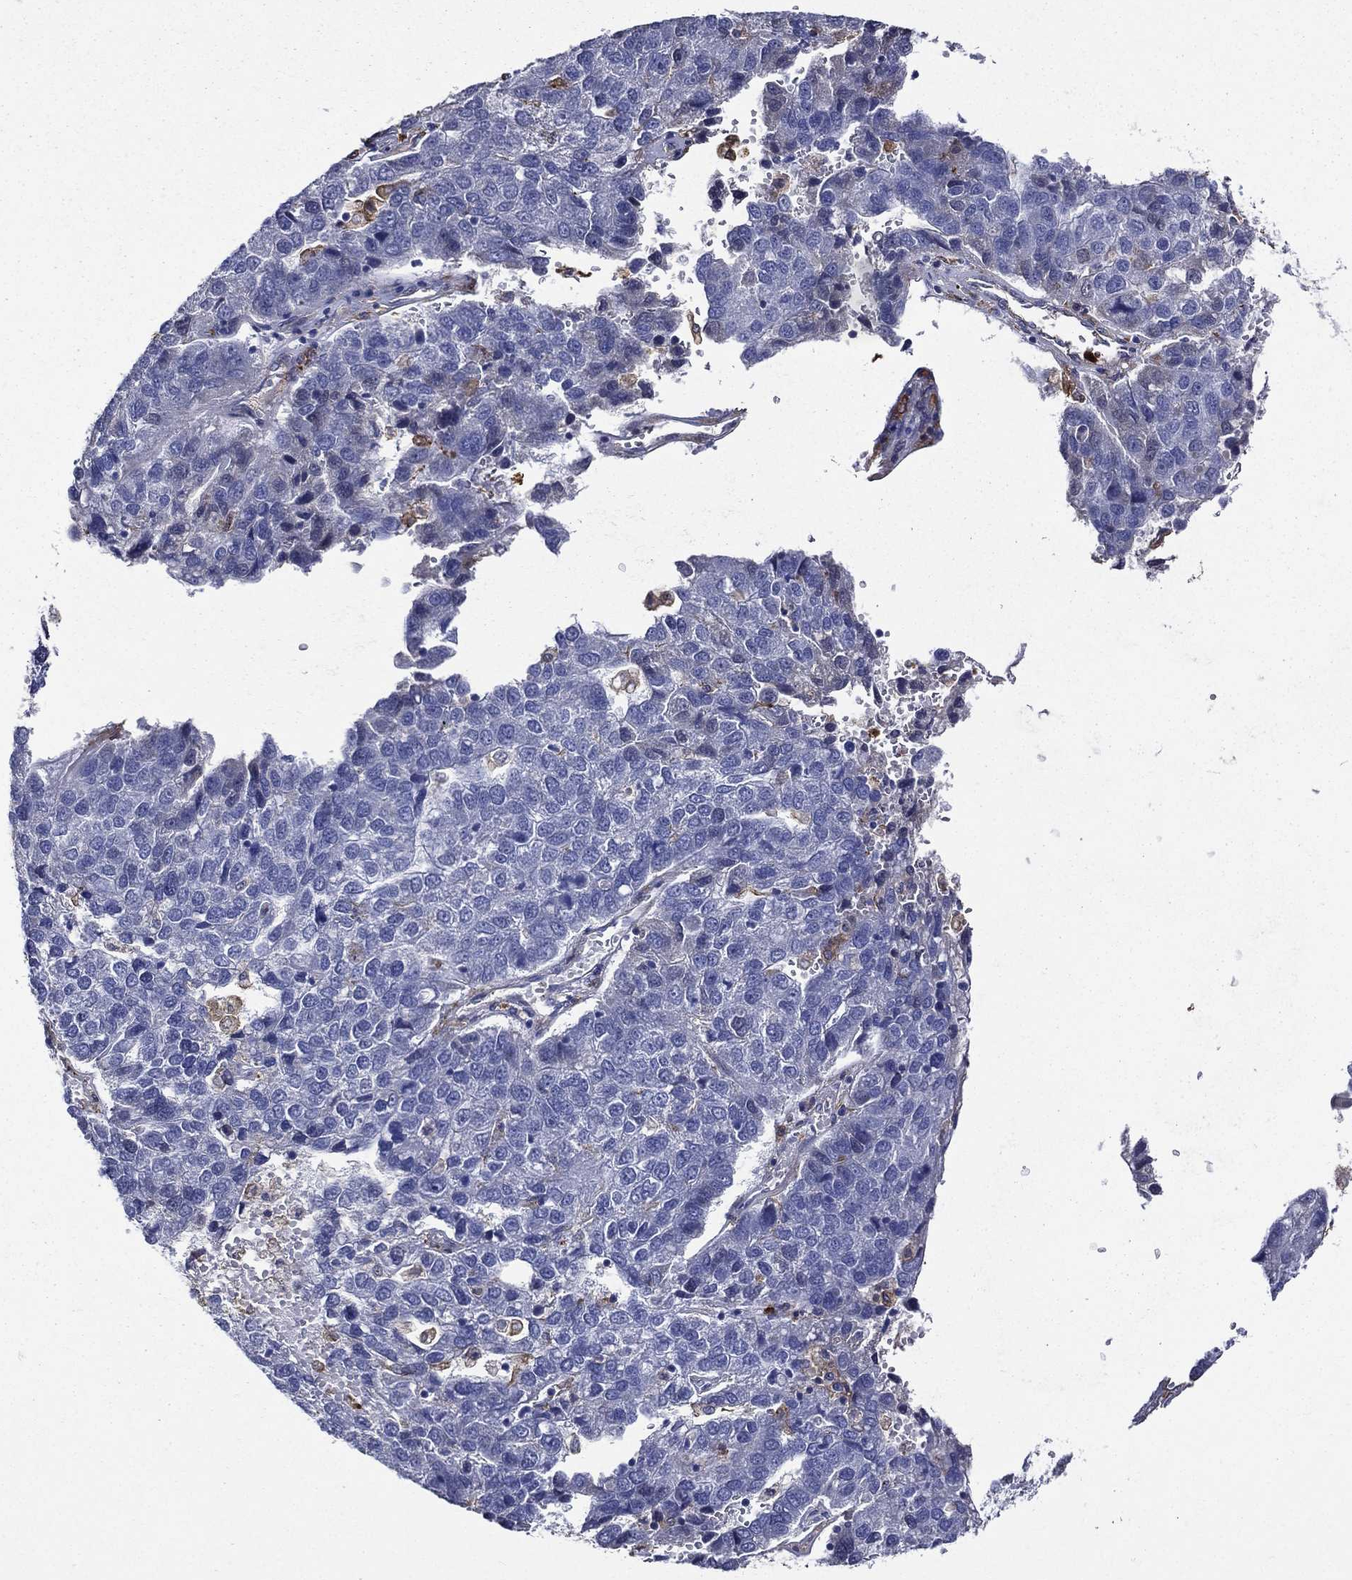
{"staining": {"intensity": "negative", "quantity": "none", "location": "none"}, "tissue": "pancreatic cancer", "cell_type": "Tumor cells", "image_type": "cancer", "snomed": [{"axis": "morphology", "description": "Adenocarcinoma, NOS"}, {"axis": "topography", "description": "Pancreas"}], "caption": "IHC image of pancreatic cancer (adenocarcinoma) stained for a protein (brown), which demonstrates no positivity in tumor cells.", "gene": "GPR171", "patient": {"sex": "female", "age": 61}}